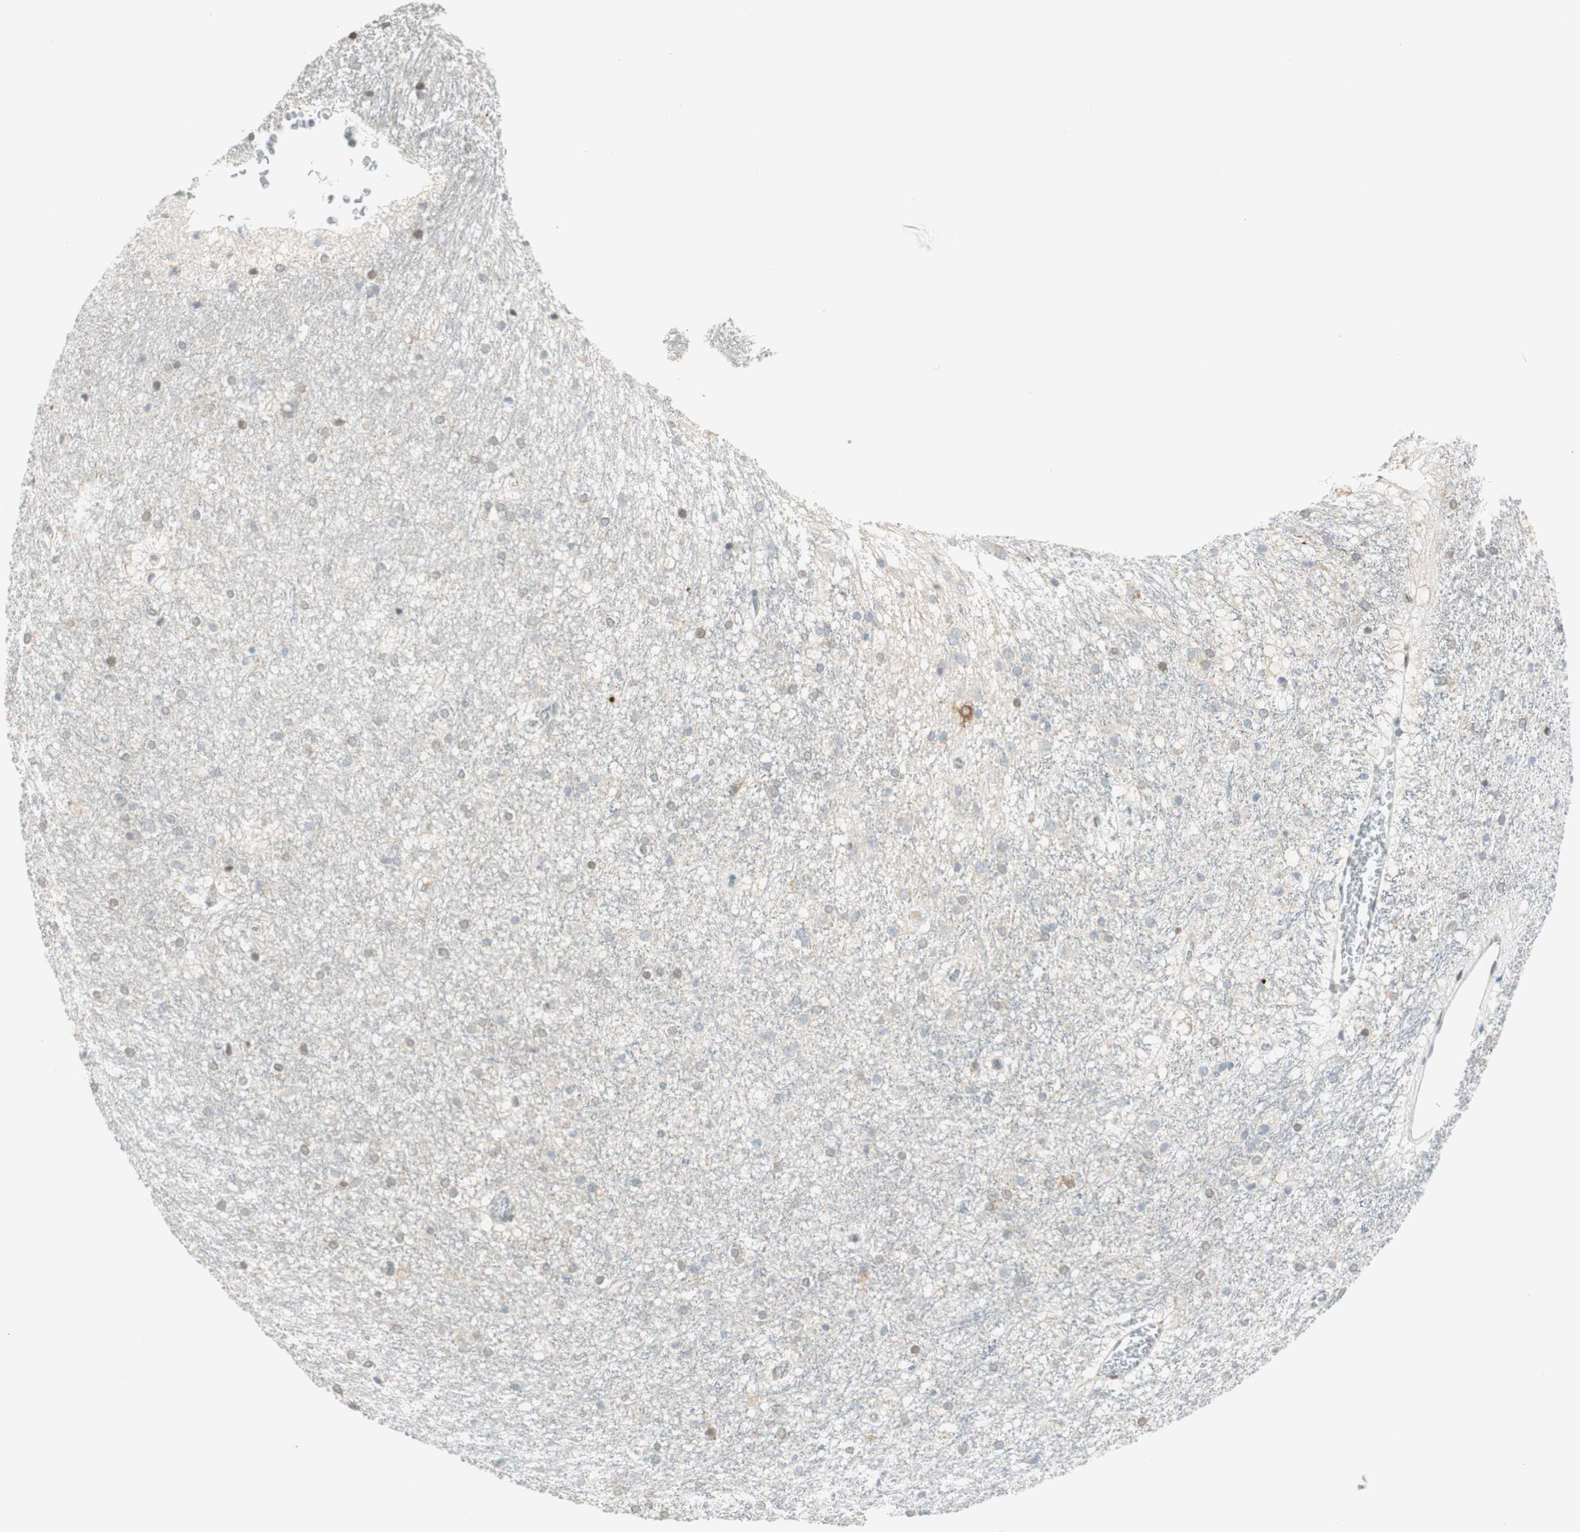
{"staining": {"intensity": "moderate", "quantity": "<25%", "location": "cytoplasmic/membranous"}, "tissue": "caudate", "cell_type": "Glial cells", "image_type": "normal", "snomed": [{"axis": "morphology", "description": "Normal tissue, NOS"}, {"axis": "topography", "description": "Lateral ventricle wall"}], "caption": "High-magnification brightfield microscopy of benign caudate stained with DAB (3,3'-diaminobenzidine) (brown) and counterstained with hematoxylin (blue). glial cells exhibit moderate cytoplasmic/membranous expression is identified in approximately<25% of cells.", "gene": "TMEM260", "patient": {"sex": "female", "age": 19}}